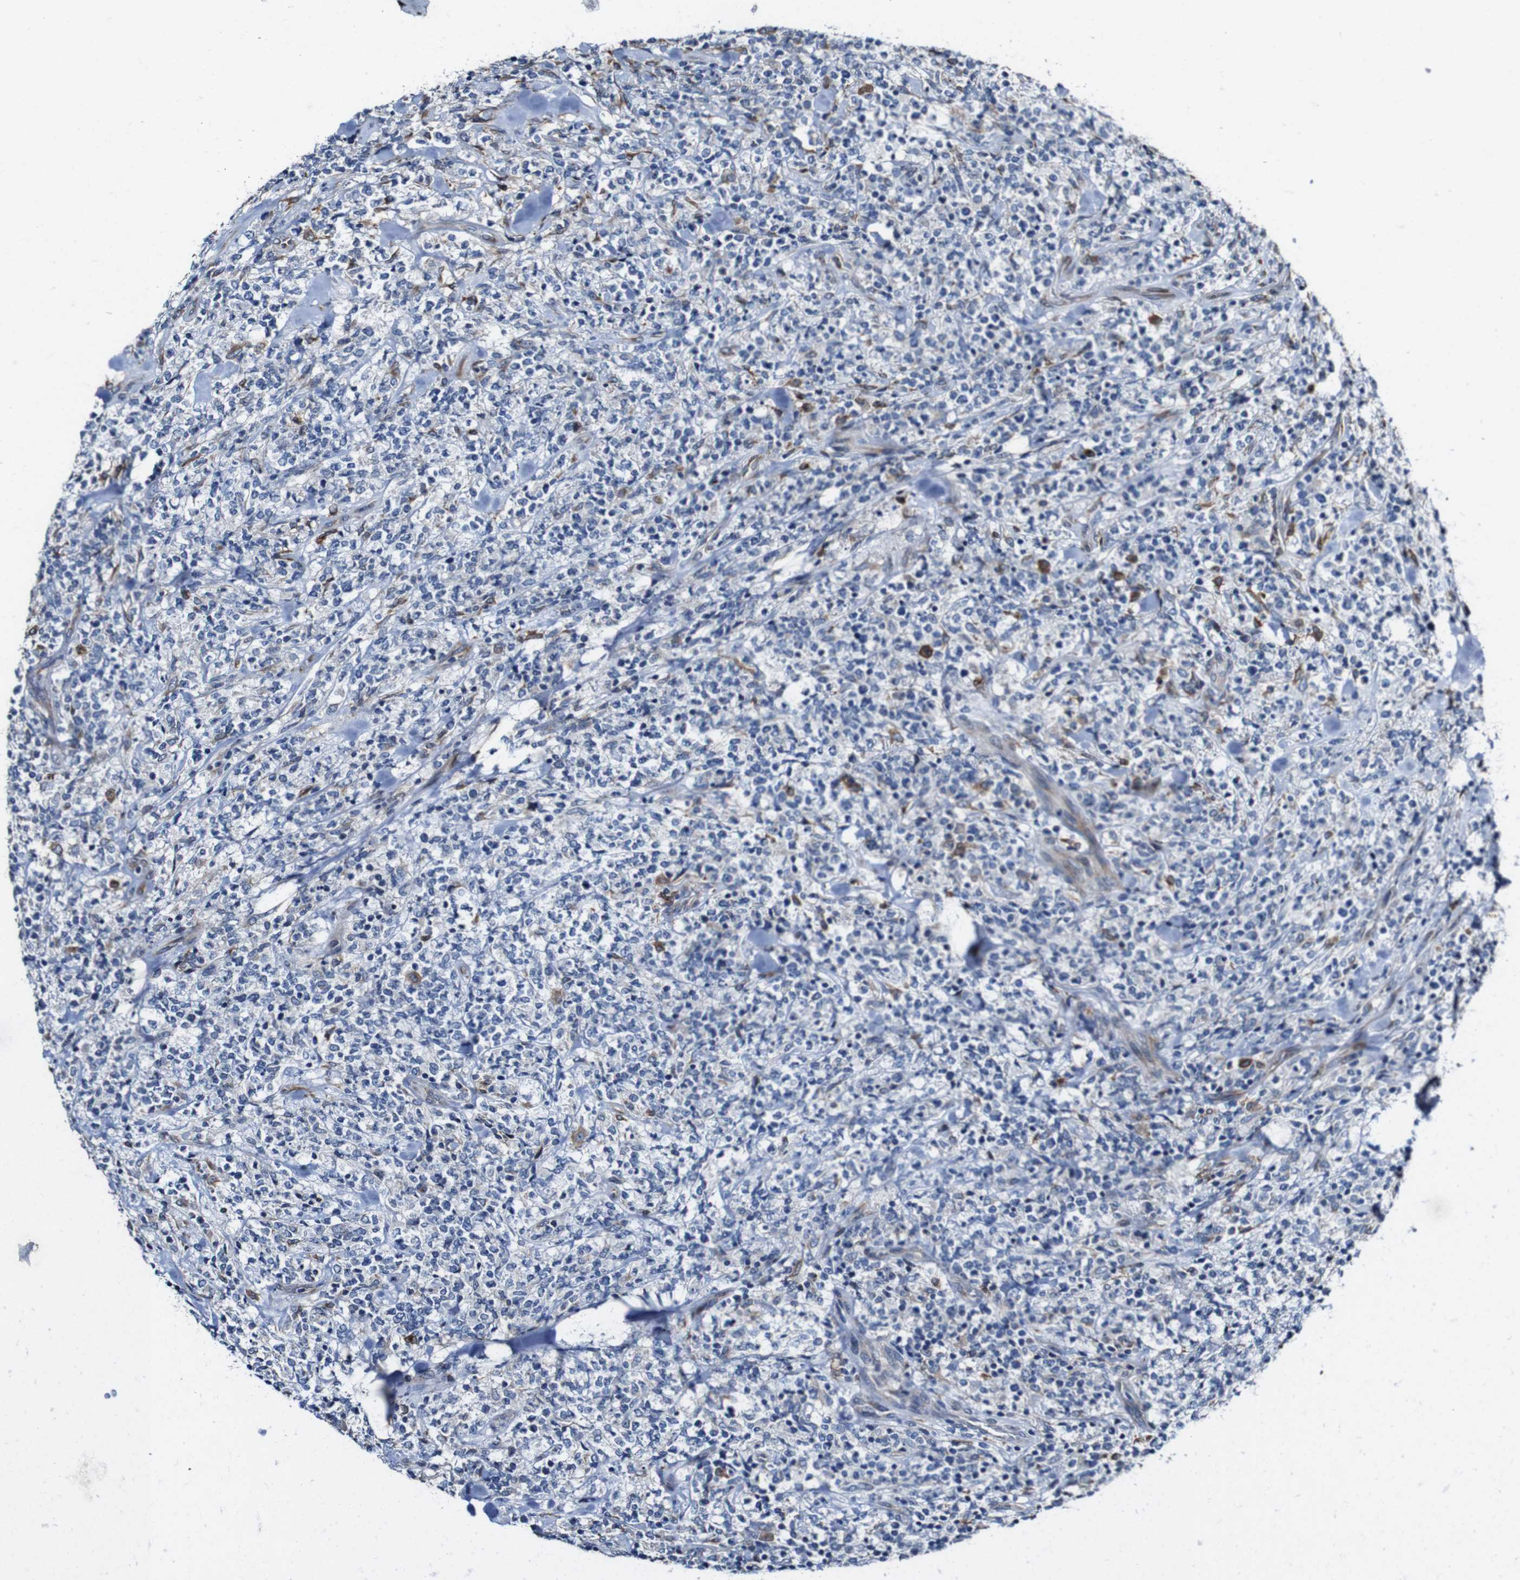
{"staining": {"intensity": "moderate", "quantity": "25%-75%", "location": "cytoplasmic/membranous"}, "tissue": "lymphoma", "cell_type": "Tumor cells", "image_type": "cancer", "snomed": [{"axis": "morphology", "description": "Malignant lymphoma, non-Hodgkin's type, High grade"}, {"axis": "topography", "description": "Soft tissue"}], "caption": "High-magnification brightfield microscopy of lymphoma stained with DAB (brown) and counterstained with hematoxylin (blue). tumor cells exhibit moderate cytoplasmic/membranous positivity is identified in approximately25%-75% of cells.", "gene": "GRAMD1A", "patient": {"sex": "male", "age": 18}}